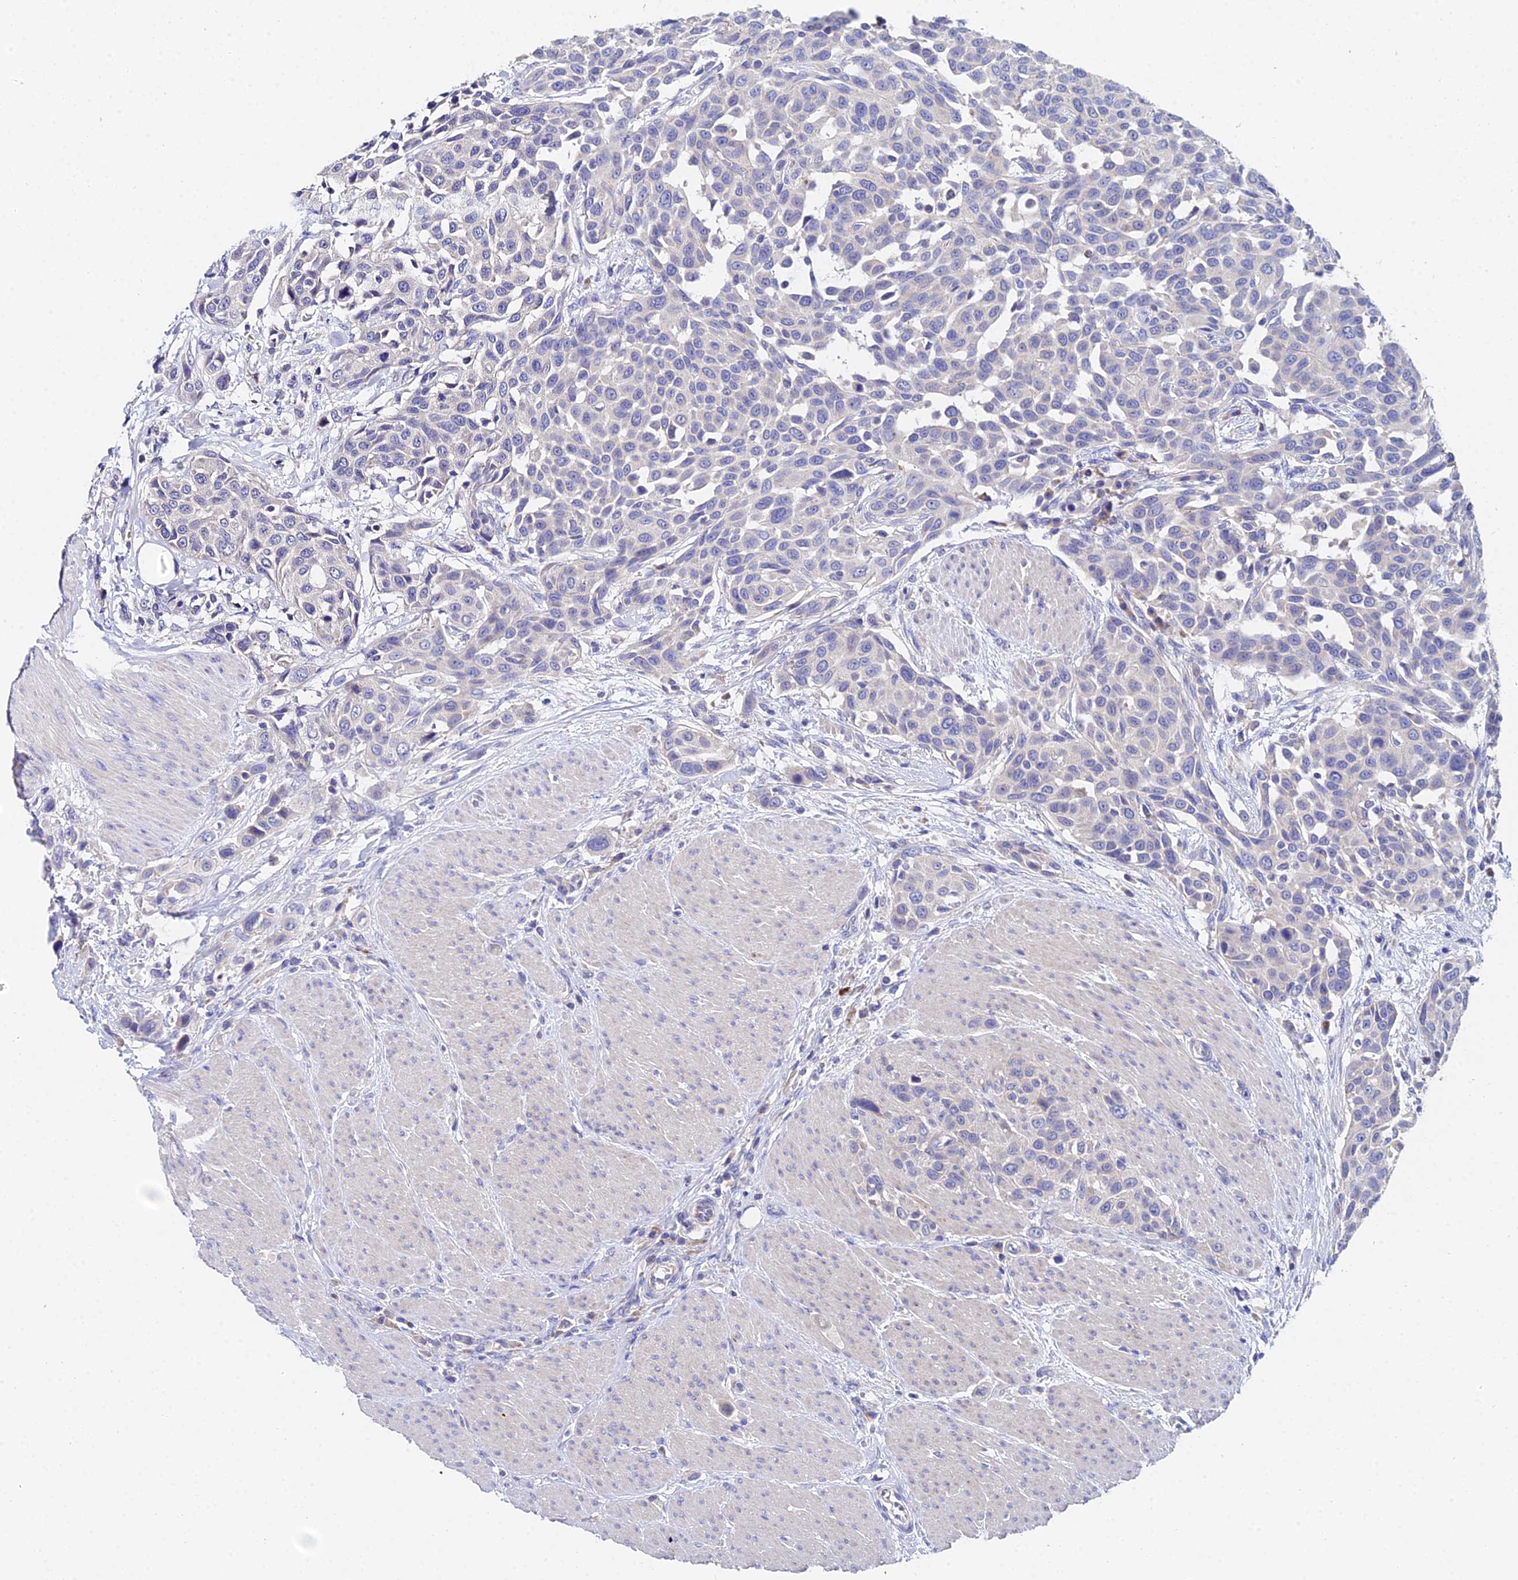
{"staining": {"intensity": "negative", "quantity": "none", "location": "none"}, "tissue": "urothelial cancer", "cell_type": "Tumor cells", "image_type": "cancer", "snomed": [{"axis": "morphology", "description": "Urothelial carcinoma, High grade"}, {"axis": "topography", "description": "Urinary bladder"}], "caption": "A high-resolution histopathology image shows immunohistochemistry (IHC) staining of urothelial carcinoma (high-grade), which exhibits no significant staining in tumor cells.", "gene": "UBE2L3", "patient": {"sex": "male", "age": 50}}